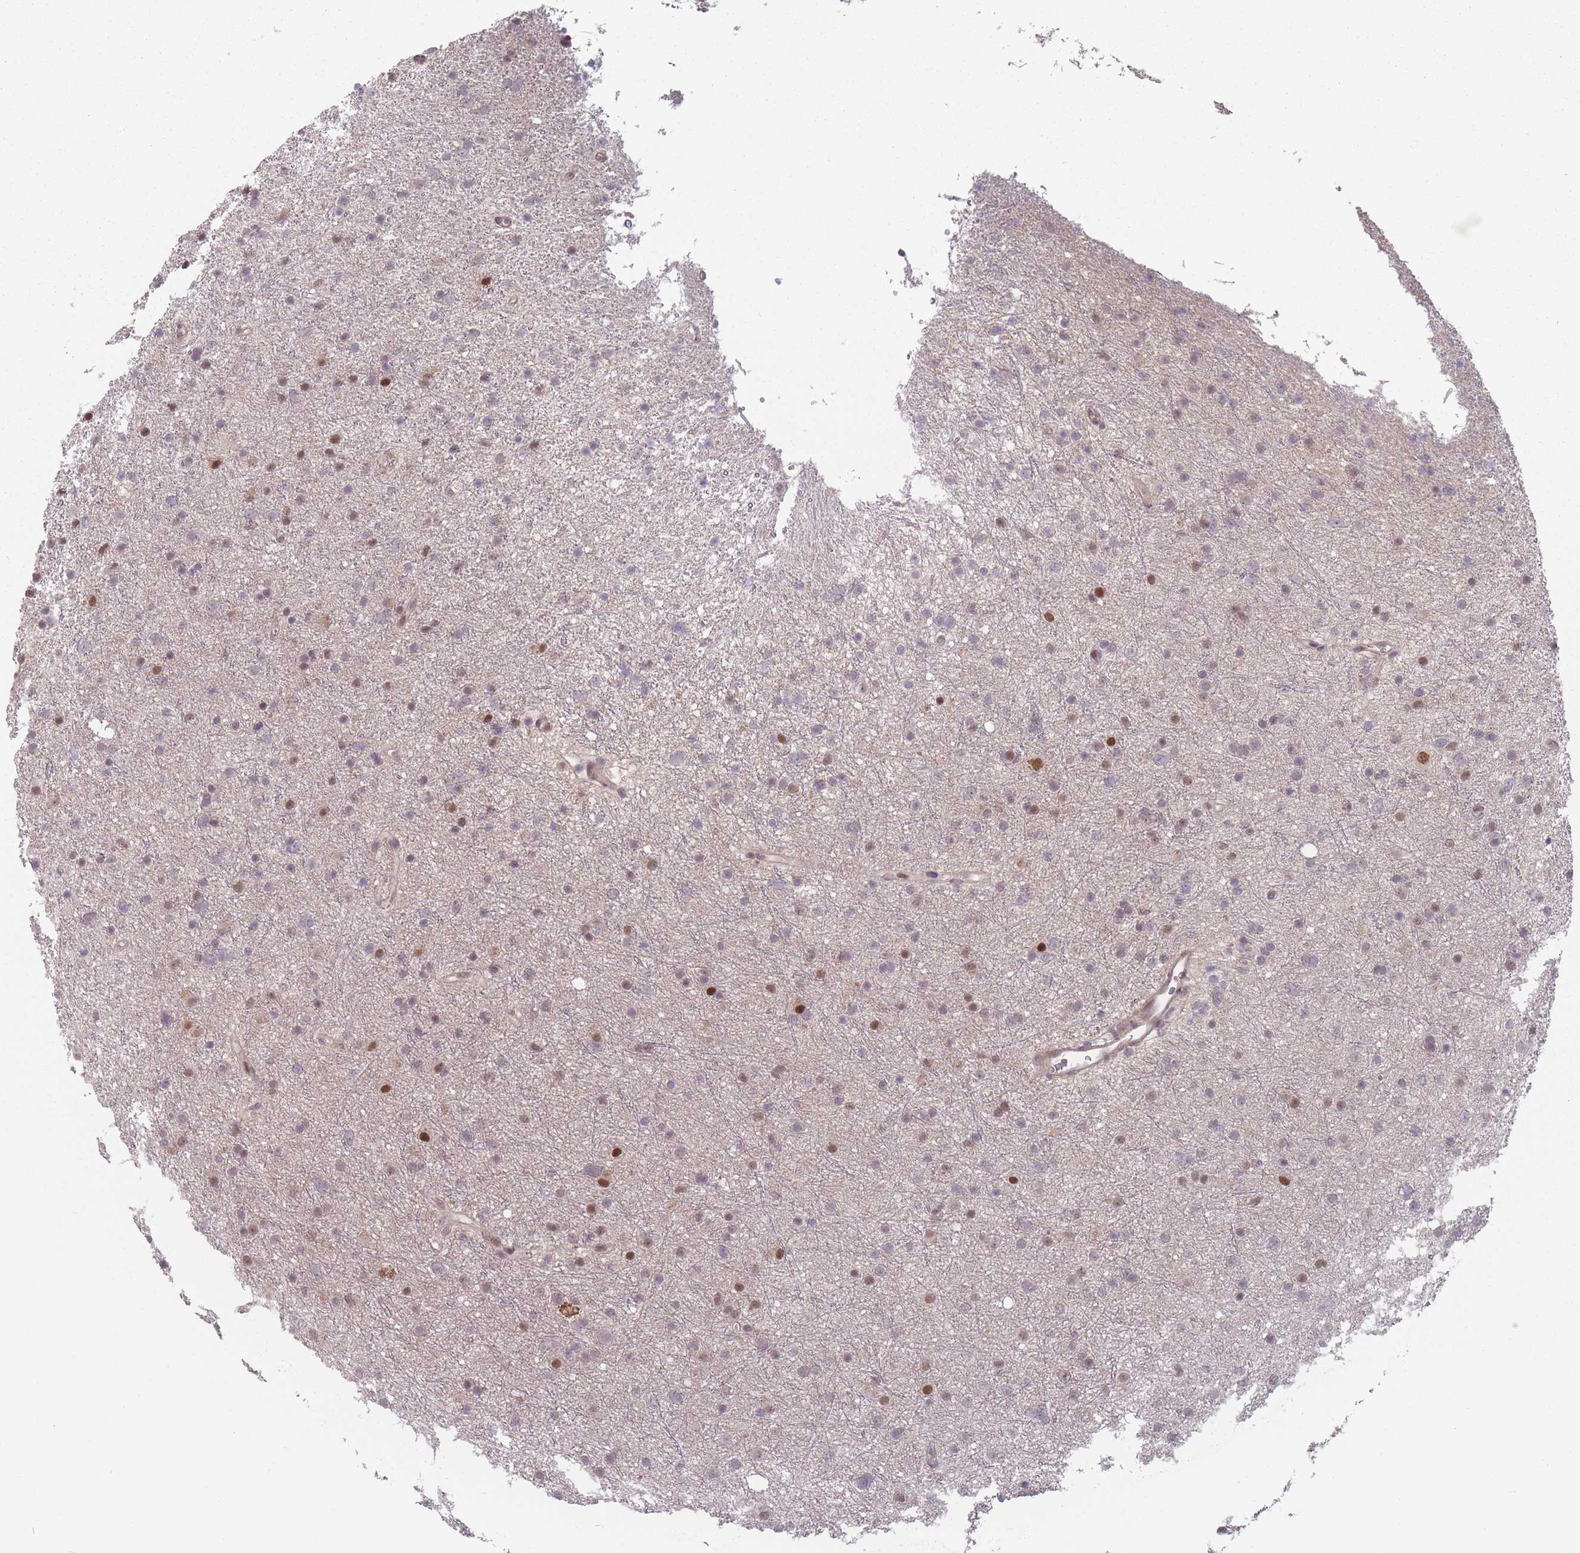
{"staining": {"intensity": "moderate", "quantity": "25%-75%", "location": "nuclear"}, "tissue": "glioma", "cell_type": "Tumor cells", "image_type": "cancer", "snomed": [{"axis": "morphology", "description": "Glioma, malignant, Low grade"}, {"axis": "topography", "description": "Cerebral cortex"}], "caption": "IHC of malignant glioma (low-grade) reveals medium levels of moderate nuclear positivity in approximately 25%-75% of tumor cells.", "gene": "SH3BGRL2", "patient": {"sex": "female", "age": 39}}